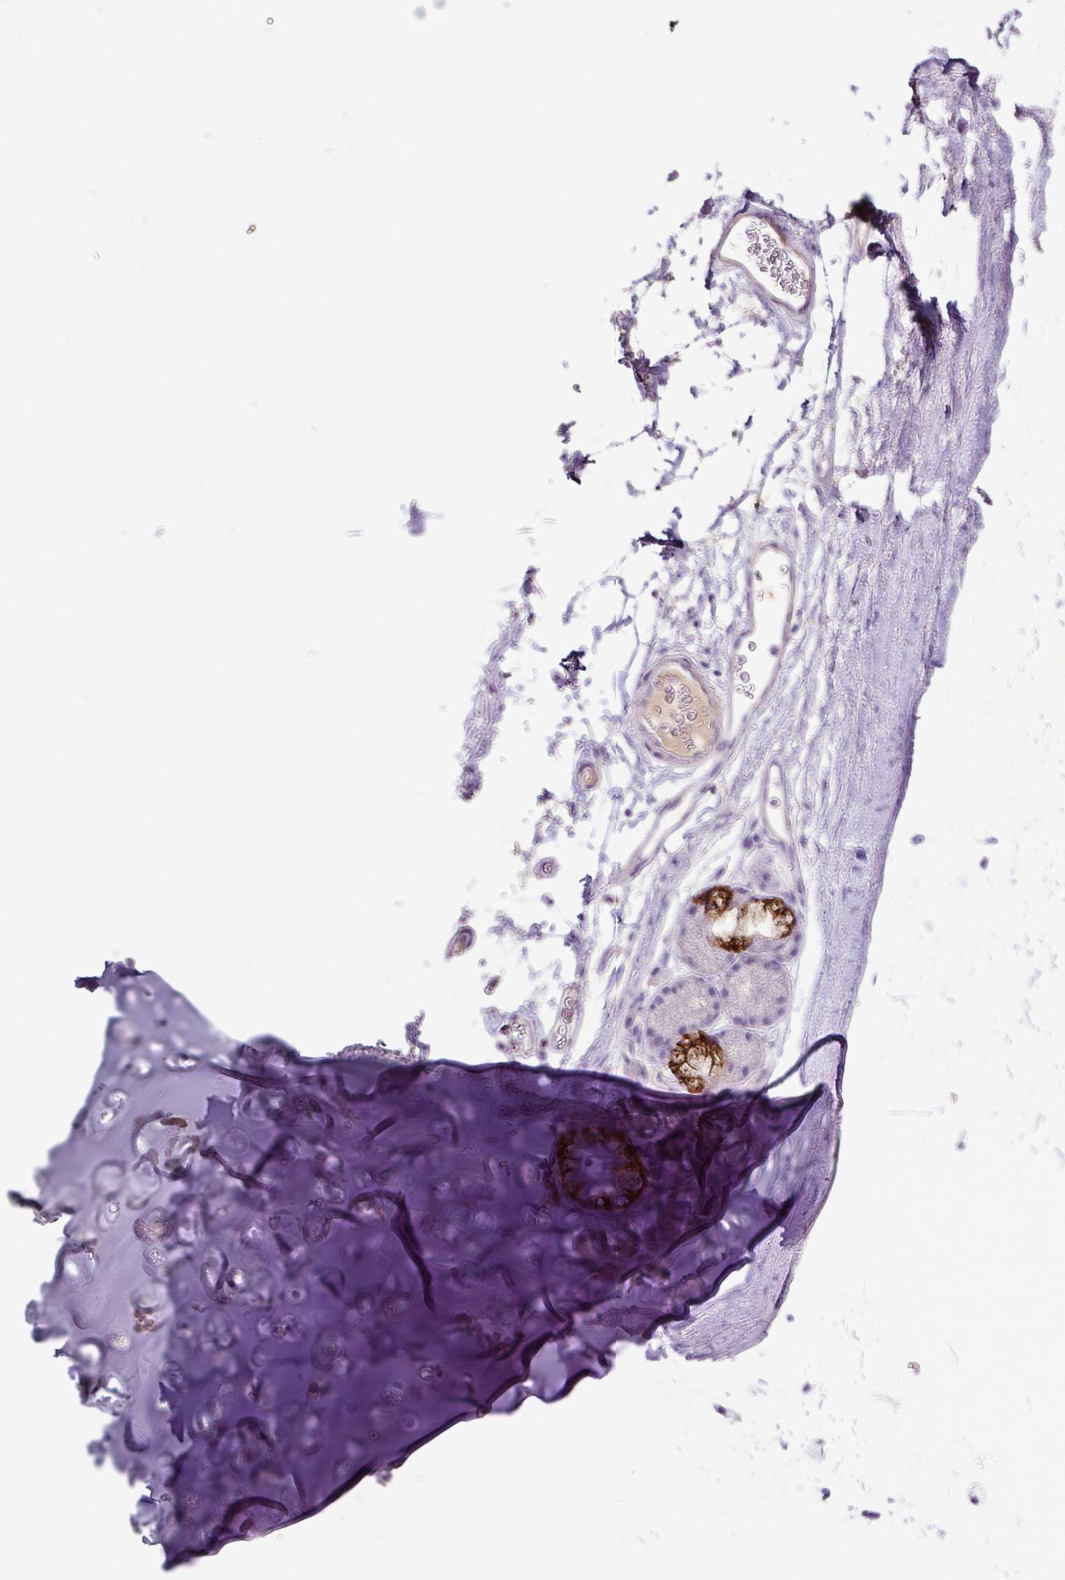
{"staining": {"intensity": "negative", "quantity": "none", "location": "none"}, "tissue": "adipose tissue", "cell_type": "Adipocytes", "image_type": "normal", "snomed": [{"axis": "morphology", "description": "Normal tissue, NOS"}, {"axis": "topography", "description": "Lymph node"}, {"axis": "topography", "description": "Cartilage tissue"}, {"axis": "topography", "description": "Bronchus"}], "caption": "Immunohistochemical staining of benign human adipose tissue displays no significant expression in adipocytes. (IHC, brightfield microscopy, high magnification).", "gene": "AGR3", "patient": {"sex": "female", "age": 70}}